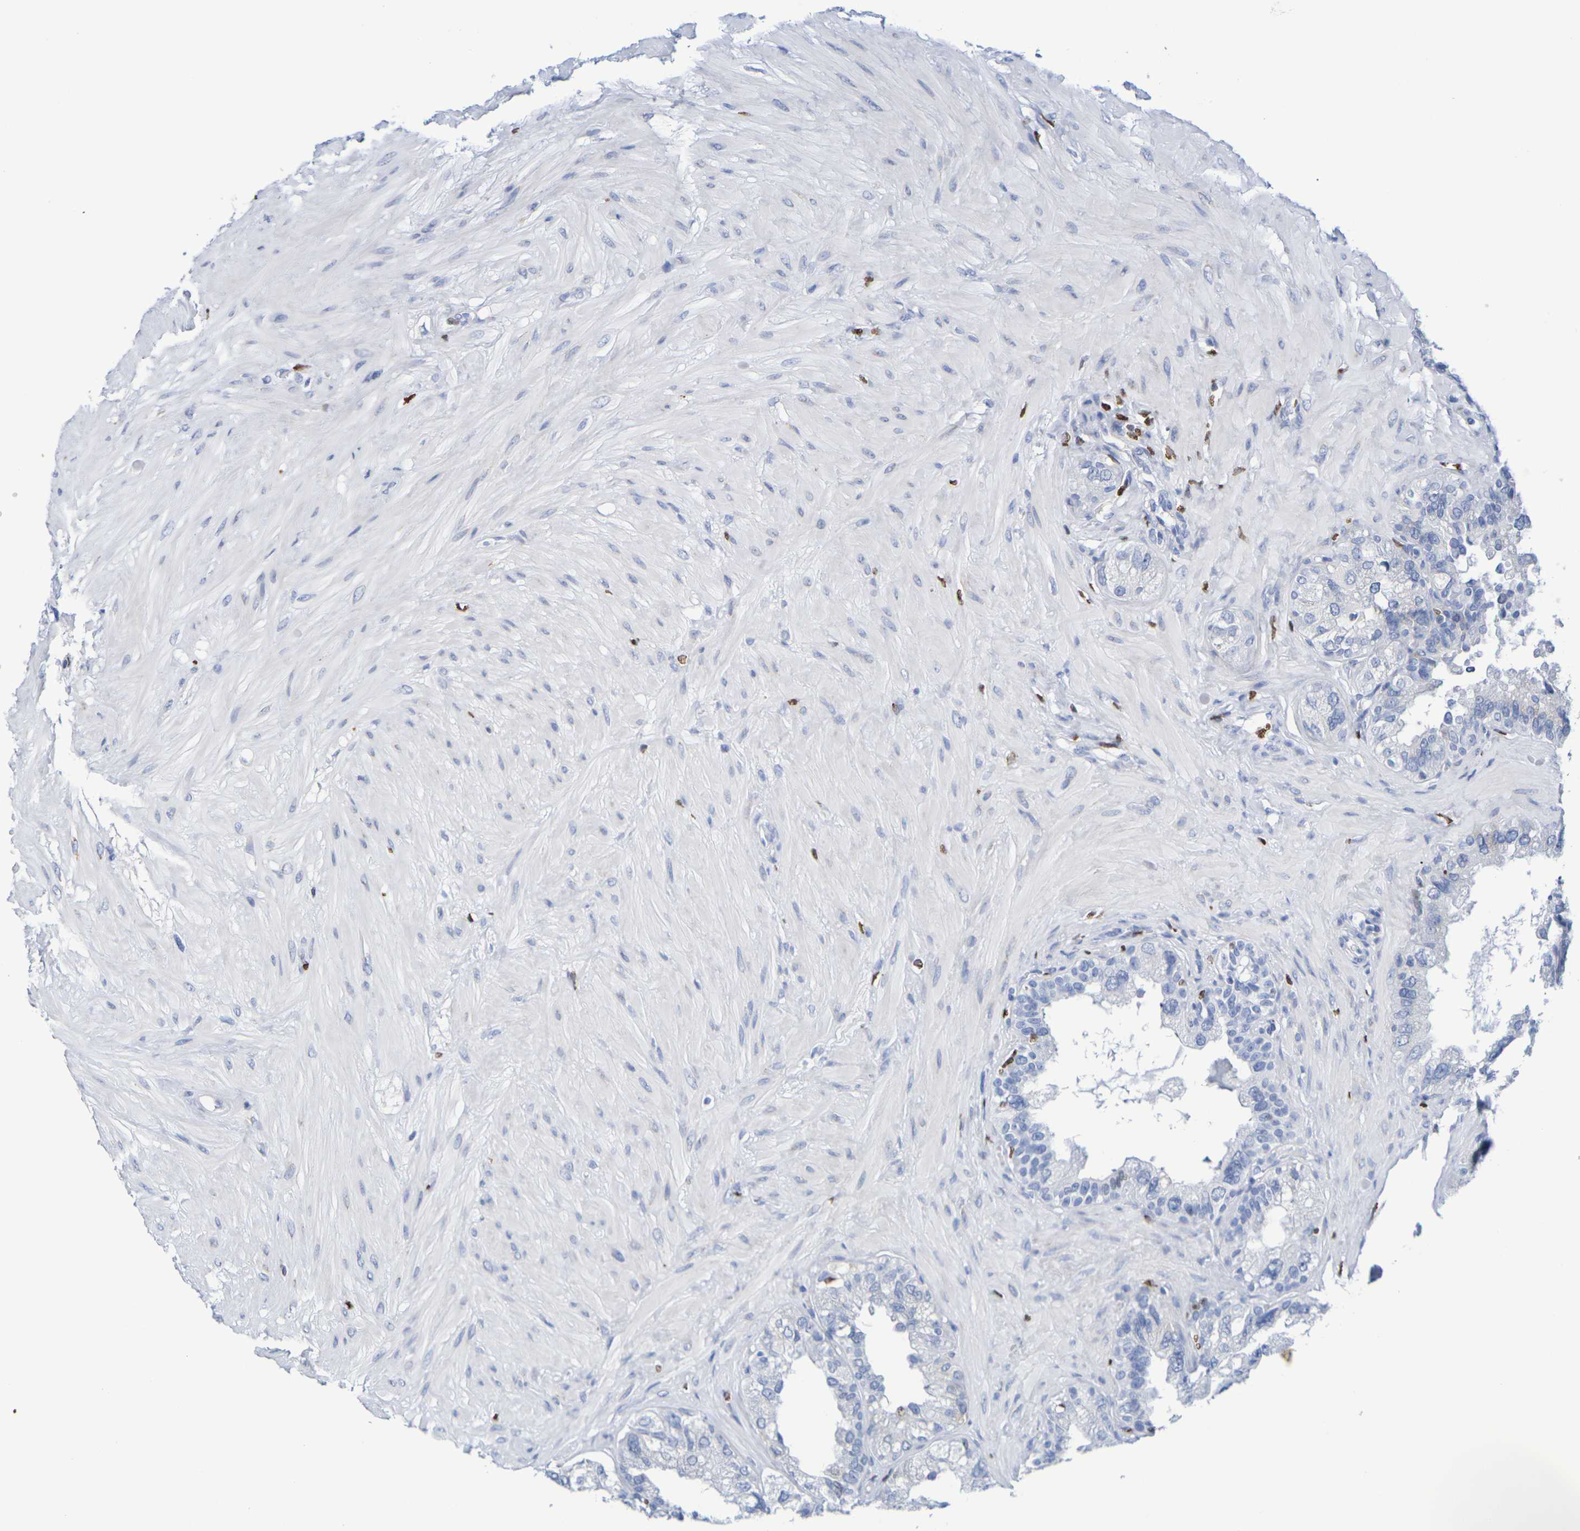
{"staining": {"intensity": "negative", "quantity": "none", "location": "none"}, "tissue": "seminal vesicle", "cell_type": "Glandular cells", "image_type": "normal", "snomed": [{"axis": "morphology", "description": "Normal tissue, NOS"}, {"axis": "topography", "description": "Seminal veicle"}], "caption": "Photomicrograph shows no significant protein staining in glandular cells of normal seminal vesicle.", "gene": "H1", "patient": {"sex": "male", "age": 68}}